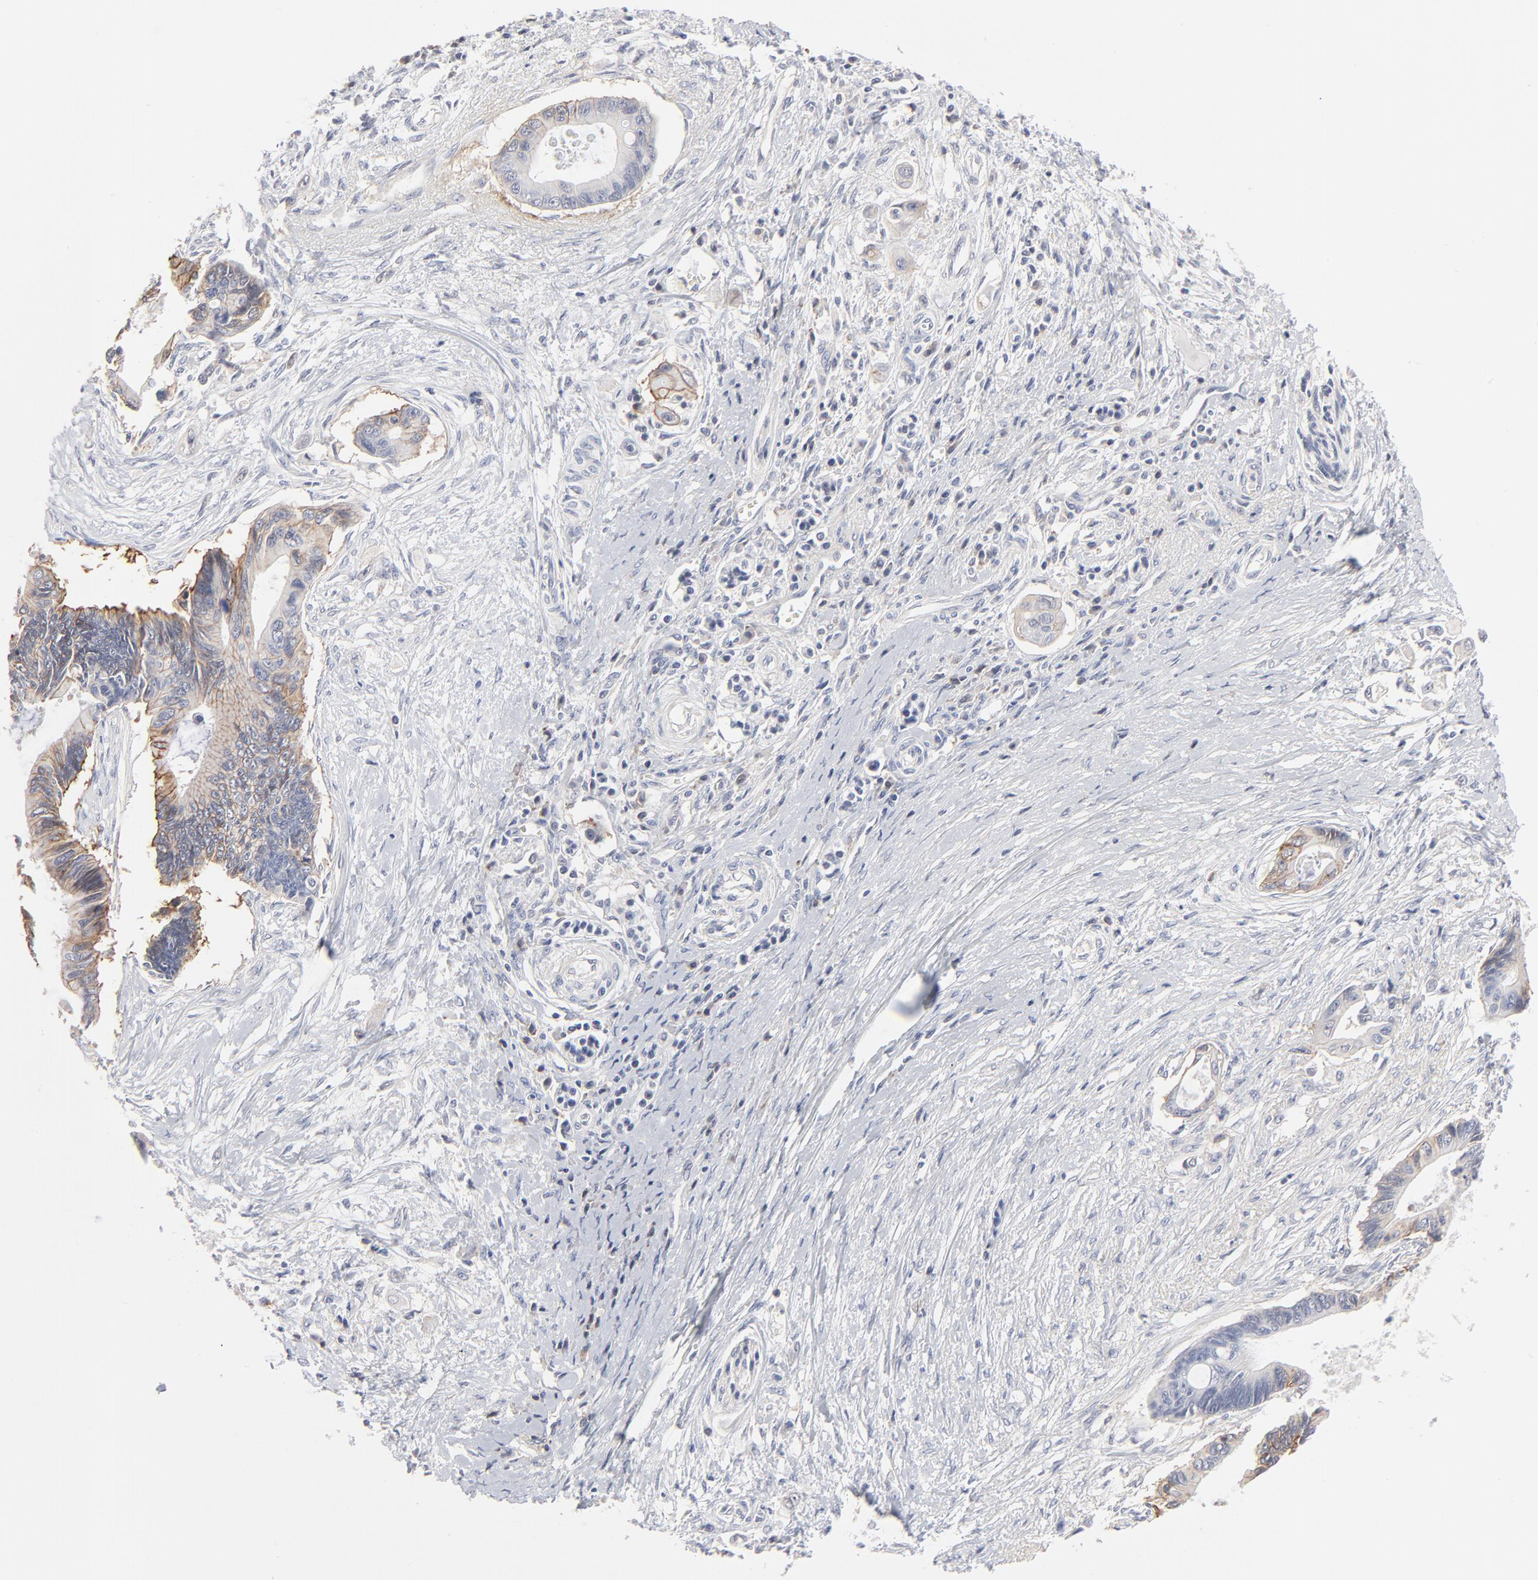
{"staining": {"intensity": "moderate", "quantity": "<25%", "location": "cytoplasmic/membranous"}, "tissue": "pancreatic cancer", "cell_type": "Tumor cells", "image_type": "cancer", "snomed": [{"axis": "morphology", "description": "Adenocarcinoma, NOS"}, {"axis": "topography", "description": "Pancreas"}], "caption": "The immunohistochemical stain highlights moderate cytoplasmic/membranous expression in tumor cells of pancreatic adenocarcinoma tissue.", "gene": "SLC16A1", "patient": {"sex": "female", "age": 70}}